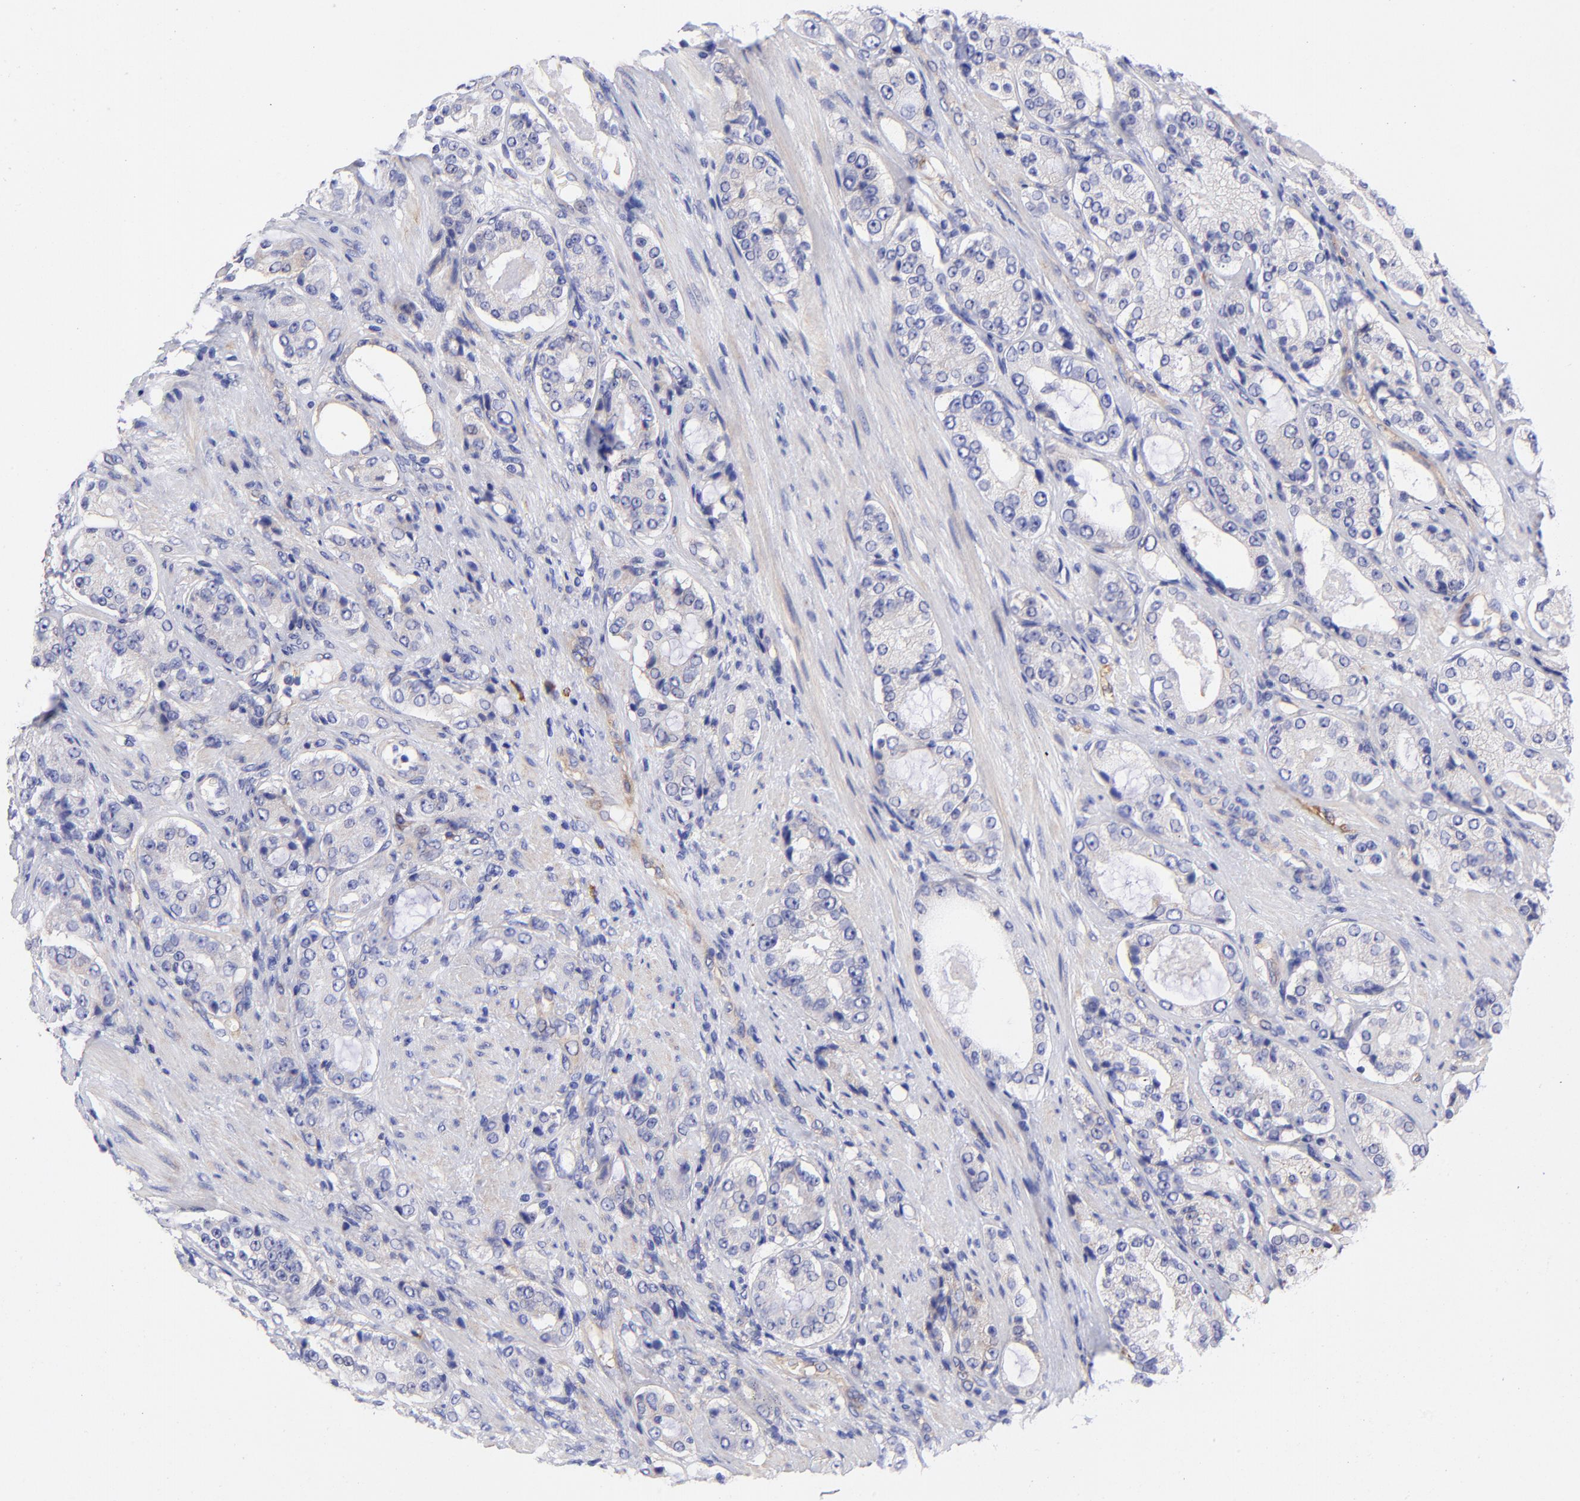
{"staining": {"intensity": "weak", "quantity": "<25%", "location": "cytoplasmic/membranous"}, "tissue": "prostate cancer", "cell_type": "Tumor cells", "image_type": "cancer", "snomed": [{"axis": "morphology", "description": "Adenocarcinoma, High grade"}, {"axis": "topography", "description": "Prostate"}], "caption": "Tumor cells show no significant protein staining in prostate cancer.", "gene": "PPFIBP1", "patient": {"sex": "male", "age": 72}}